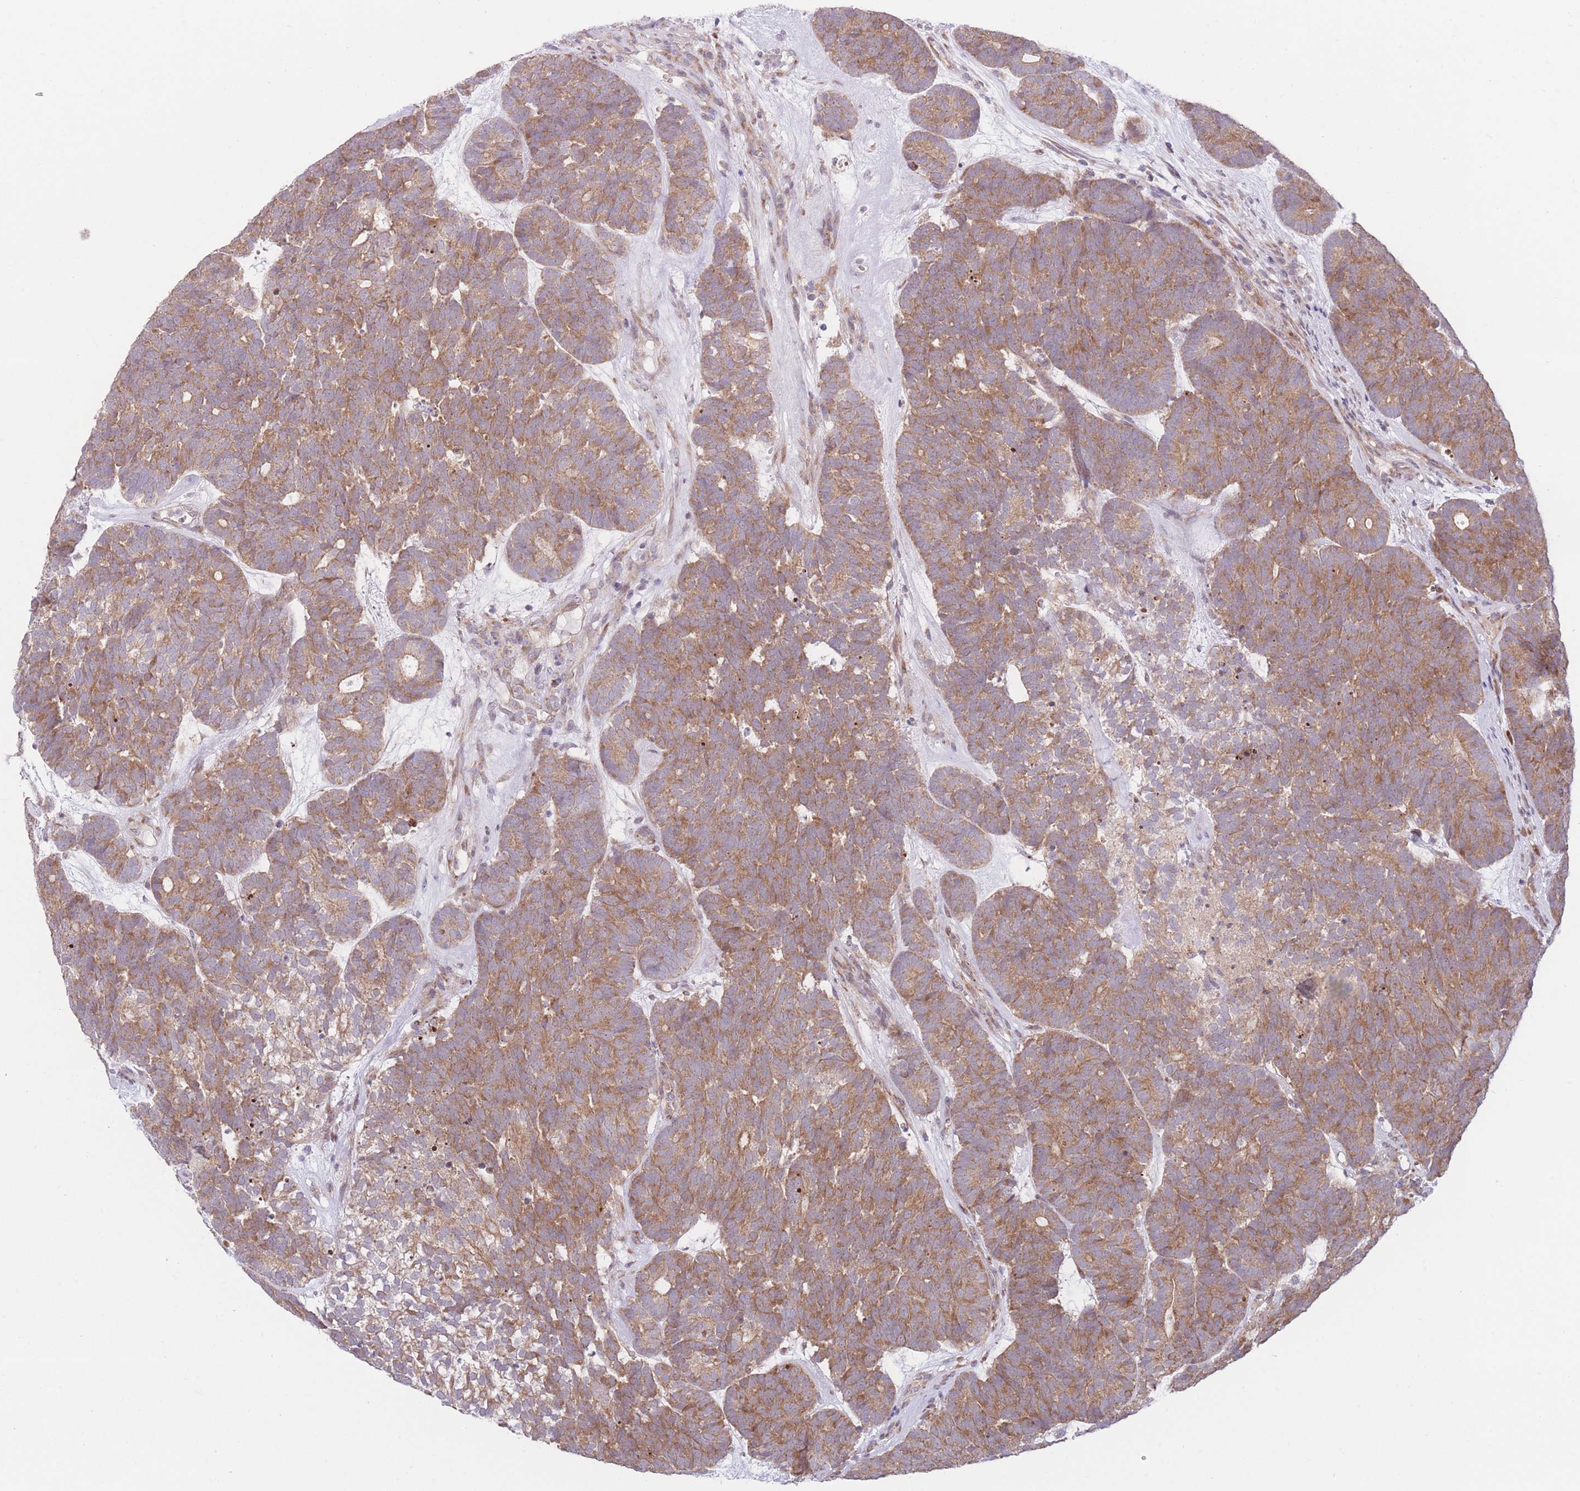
{"staining": {"intensity": "strong", "quantity": ">75%", "location": "cytoplasmic/membranous"}, "tissue": "head and neck cancer", "cell_type": "Tumor cells", "image_type": "cancer", "snomed": [{"axis": "morphology", "description": "Adenocarcinoma, NOS"}, {"axis": "topography", "description": "Head-Neck"}], "caption": "A brown stain labels strong cytoplasmic/membranous expression of a protein in head and neck cancer (adenocarcinoma) tumor cells.", "gene": "BOLA2B", "patient": {"sex": "female", "age": 81}}